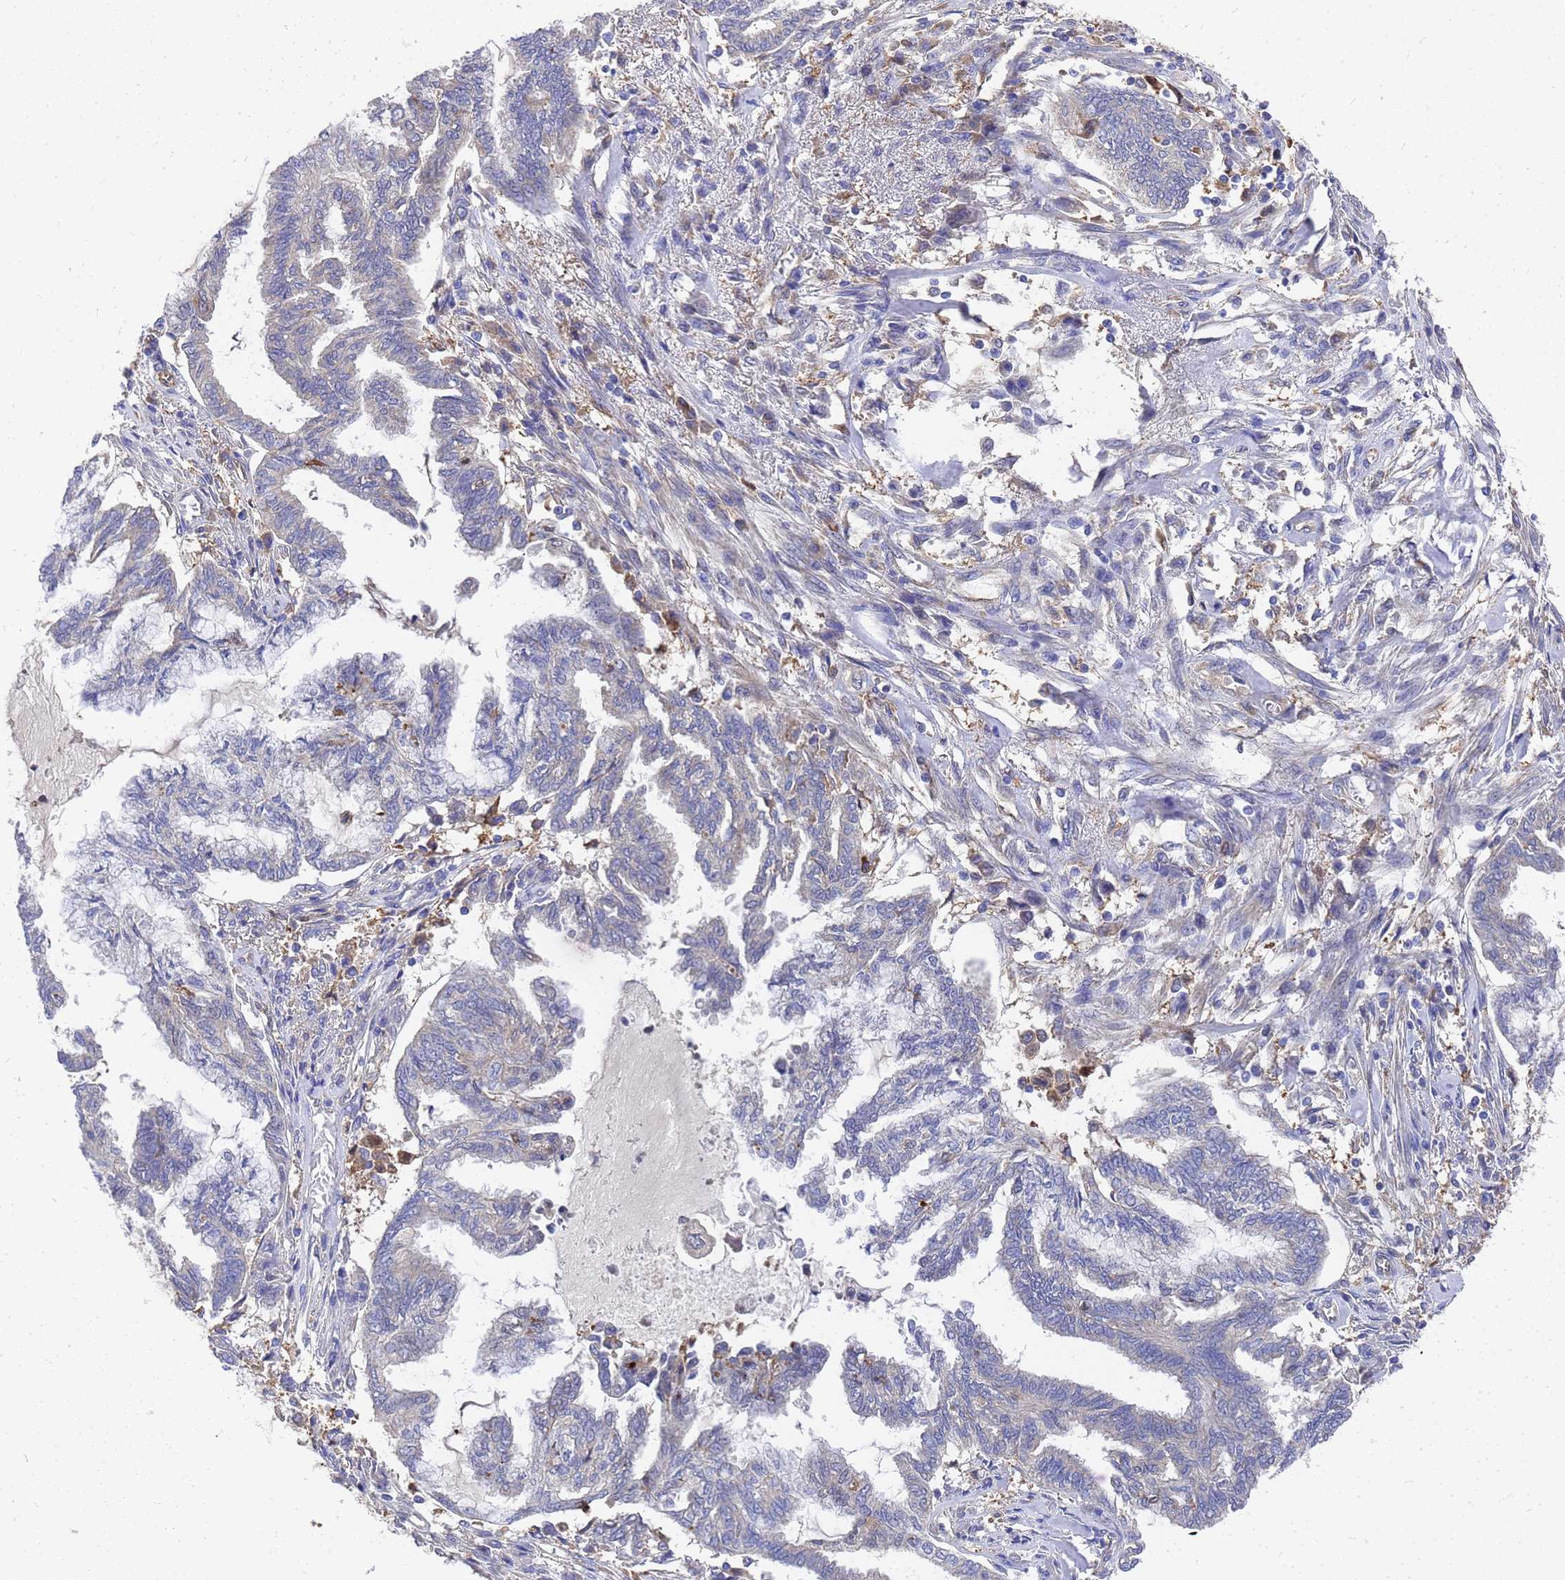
{"staining": {"intensity": "negative", "quantity": "none", "location": "none"}, "tissue": "endometrial cancer", "cell_type": "Tumor cells", "image_type": "cancer", "snomed": [{"axis": "morphology", "description": "Adenocarcinoma, NOS"}, {"axis": "topography", "description": "Endometrium"}], "caption": "This is an immunohistochemistry image of human endometrial adenocarcinoma. There is no expression in tumor cells.", "gene": "SLC35E2B", "patient": {"sex": "female", "age": 86}}